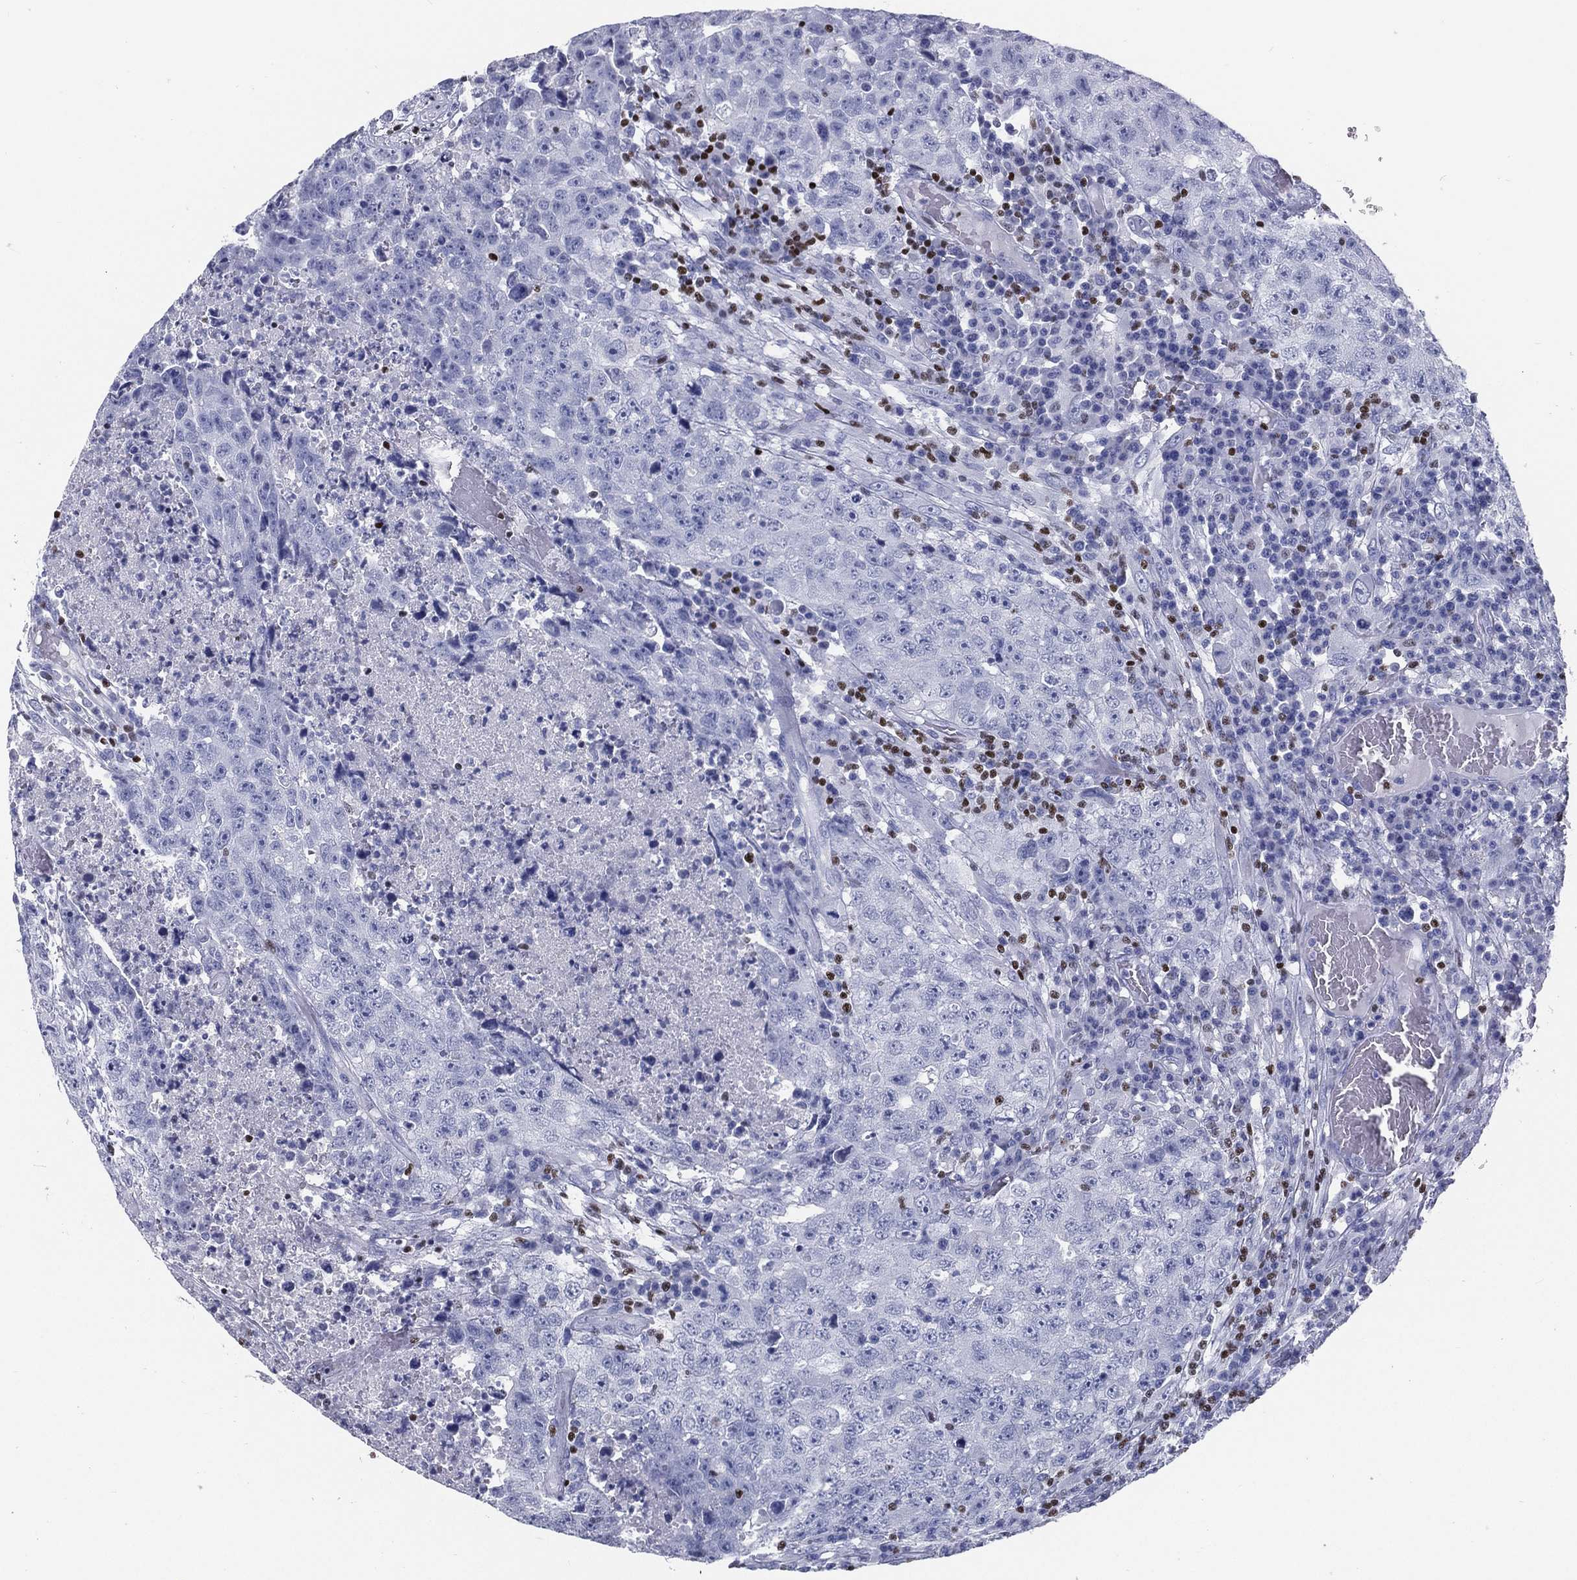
{"staining": {"intensity": "negative", "quantity": "none", "location": "none"}, "tissue": "testis cancer", "cell_type": "Tumor cells", "image_type": "cancer", "snomed": [{"axis": "morphology", "description": "Necrosis, NOS"}, {"axis": "morphology", "description": "Carcinoma, Embryonal, NOS"}, {"axis": "topography", "description": "Testis"}], "caption": "The IHC photomicrograph has no significant positivity in tumor cells of embryonal carcinoma (testis) tissue. (DAB immunohistochemistry with hematoxylin counter stain).", "gene": "PYHIN1", "patient": {"sex": "male", "age": 19}}